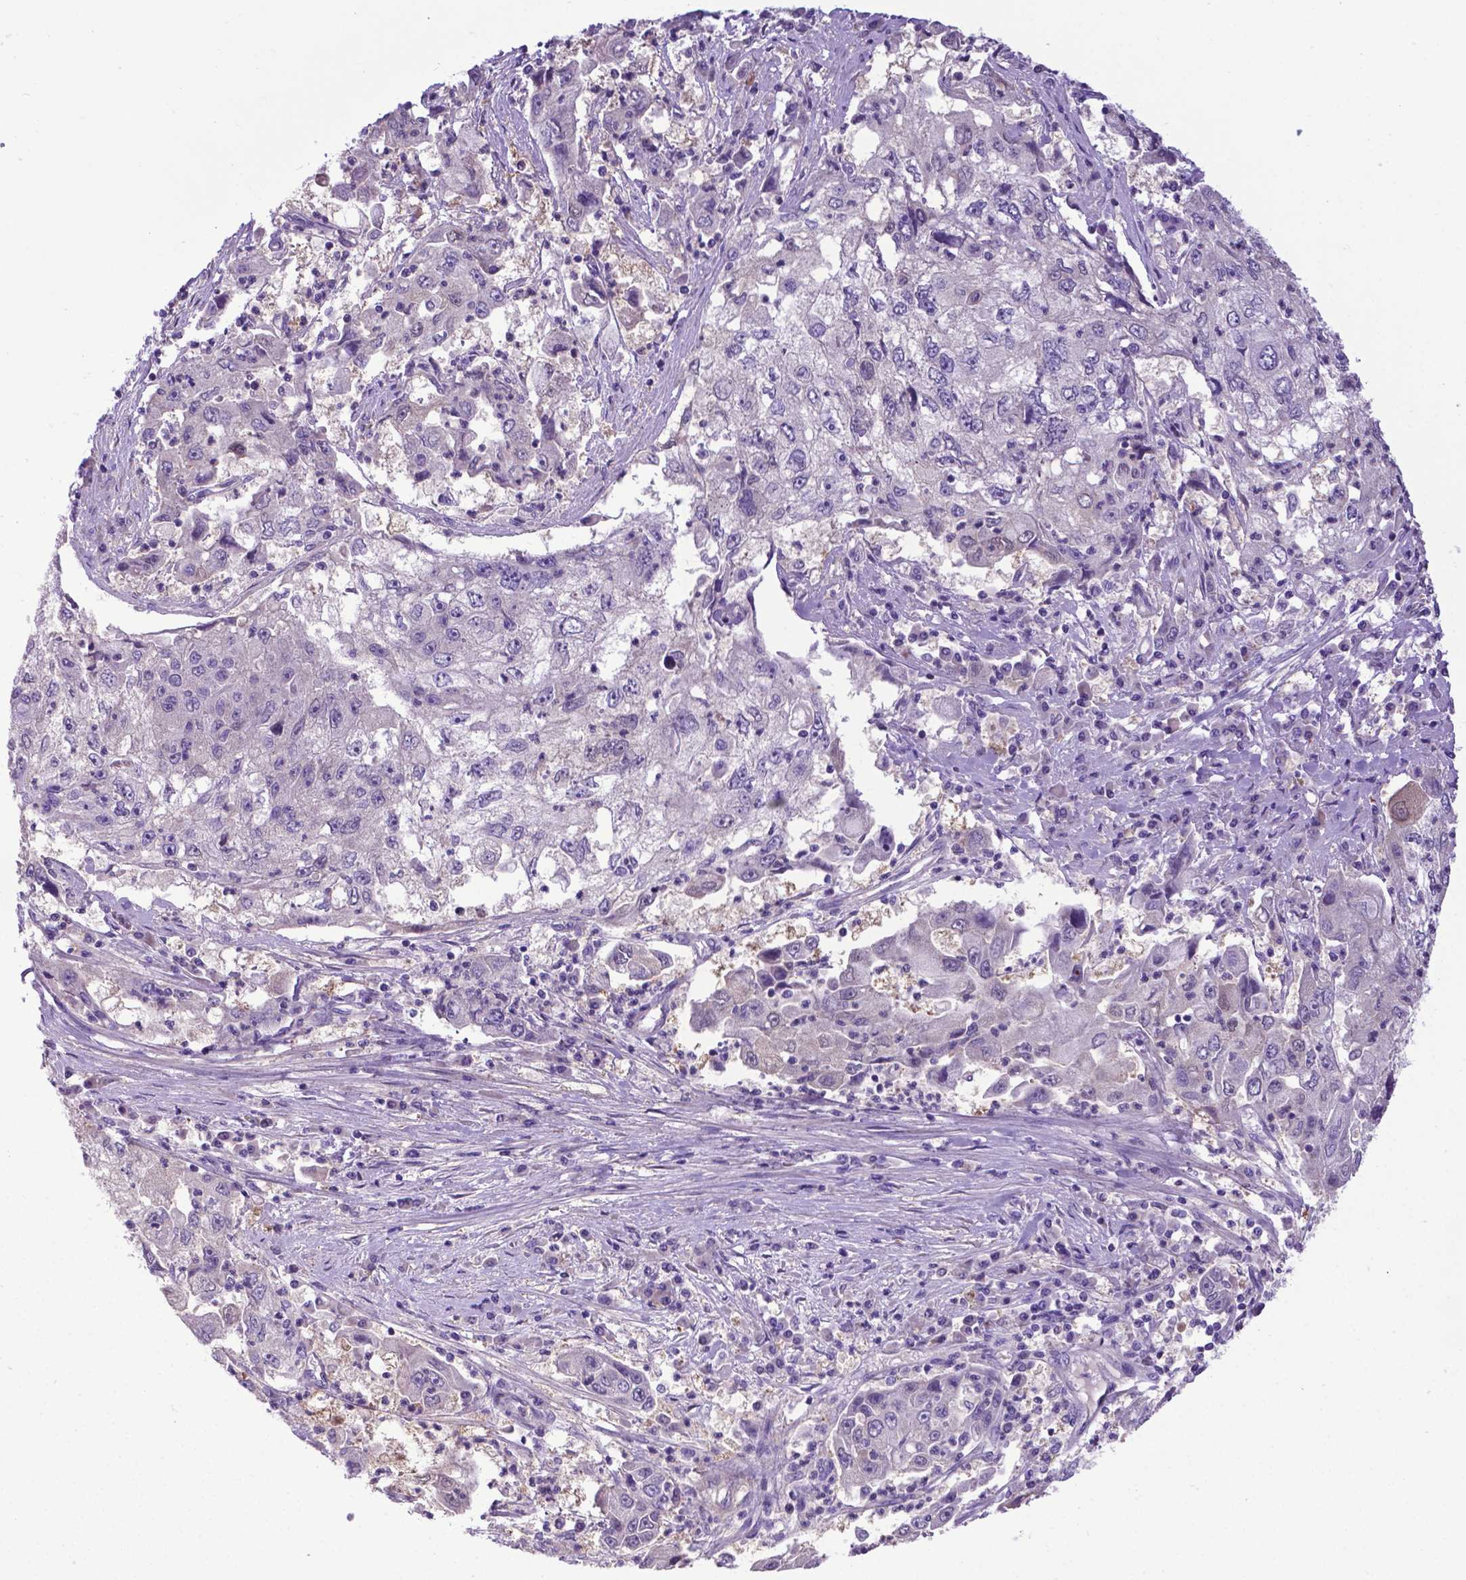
{"staining": {"intensity": "negative", "quantity": "none", "location": "none"}, "tissue": "cervical cancer", "cell_type": "Tumor cells", "image_type": "cancer", "snomed": [{"axis": "morphology", "description": "Squamous cell carcinoma, NOS"}, {"axis": "topography", "description": "Cervix"}], "caption": "This is a histopathology image of immunohistochemistry (IHC) staining of cervical cancer (squamous cell carcinoma), which shows no positivity in tumor cells. (DAB IHC visualized using brightfield microscopy, high magnification).", "gene": "ADRA2B", "patient": {"sex": "female", "age": 36}}